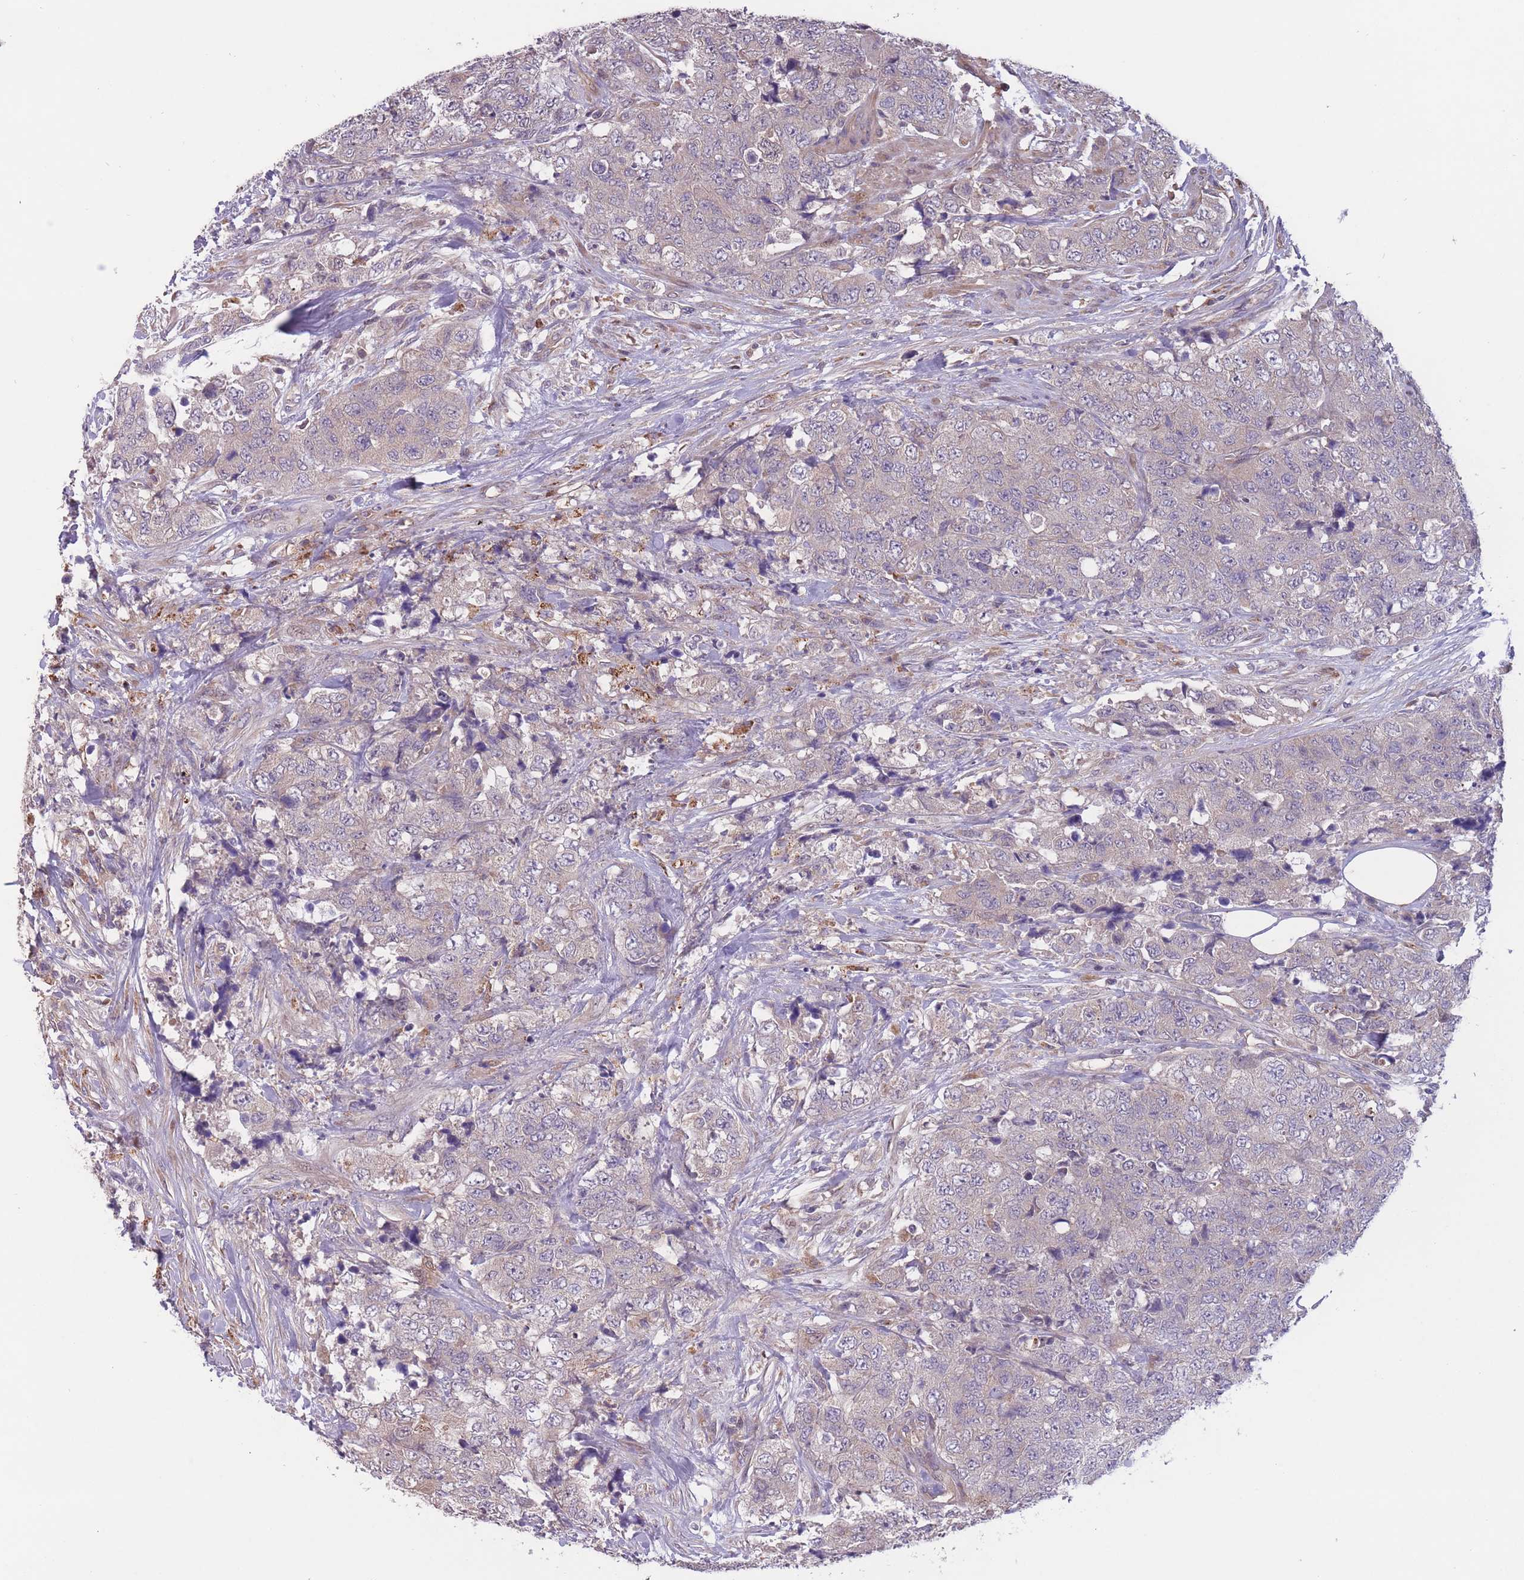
{"staining": {"intensity": "negative", "quantity": "none", "location": "none"}, "tissue": "urothelial cancer", "cell_type": "Tumor cells", "image_type": "cancer", "snomed": [{"axis": "morphology", "description": "Urothelial carcinoma, High grade"}, {"axis": "topography", "description": "Urinary bladder"}], "caption": "An immunohistochemistry histopathology image of urothelial cancer is shown. There is no staining in tumor cells of urothelial cancer.", "gene": "ITPKC", "patient": {"sex": "female", "age": 78}}